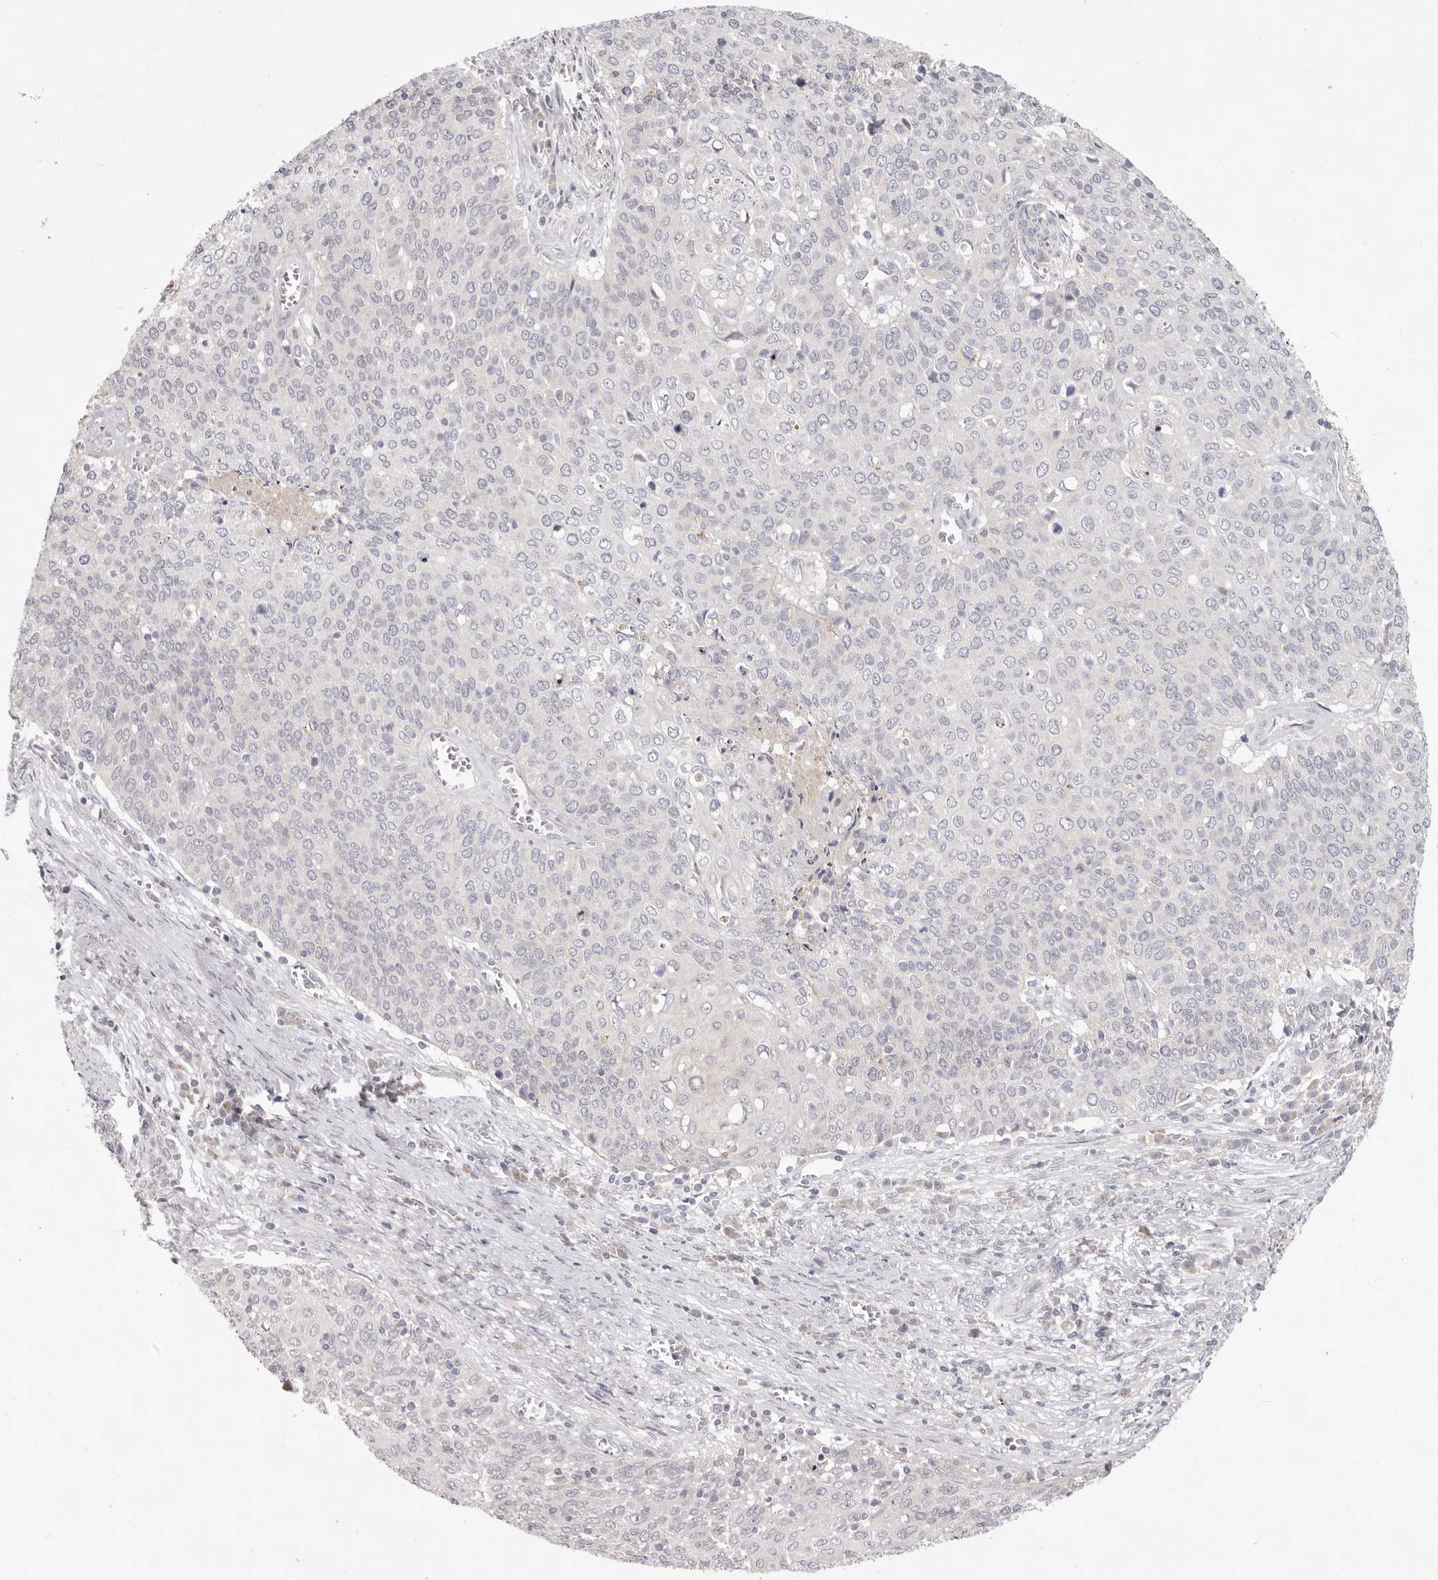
{"staining": {"intensity": "negative", "quantity": "none", "location": "none"}, "tissue": "cervical cancer", "cell_type": "Tumor cells", "image_type": "cancer", "snomed": [{"axis": "morphology", "description": "Squamous cell carcinoma, NOS"}, {"axis": "topography", "description": "Cervix"}], "caption": "Tumor cells are negative for brown protein staining in cervical squamous cell carcinoma.", "gene": "GARNL3", "patient": {"sex": "female", "age": 39}}